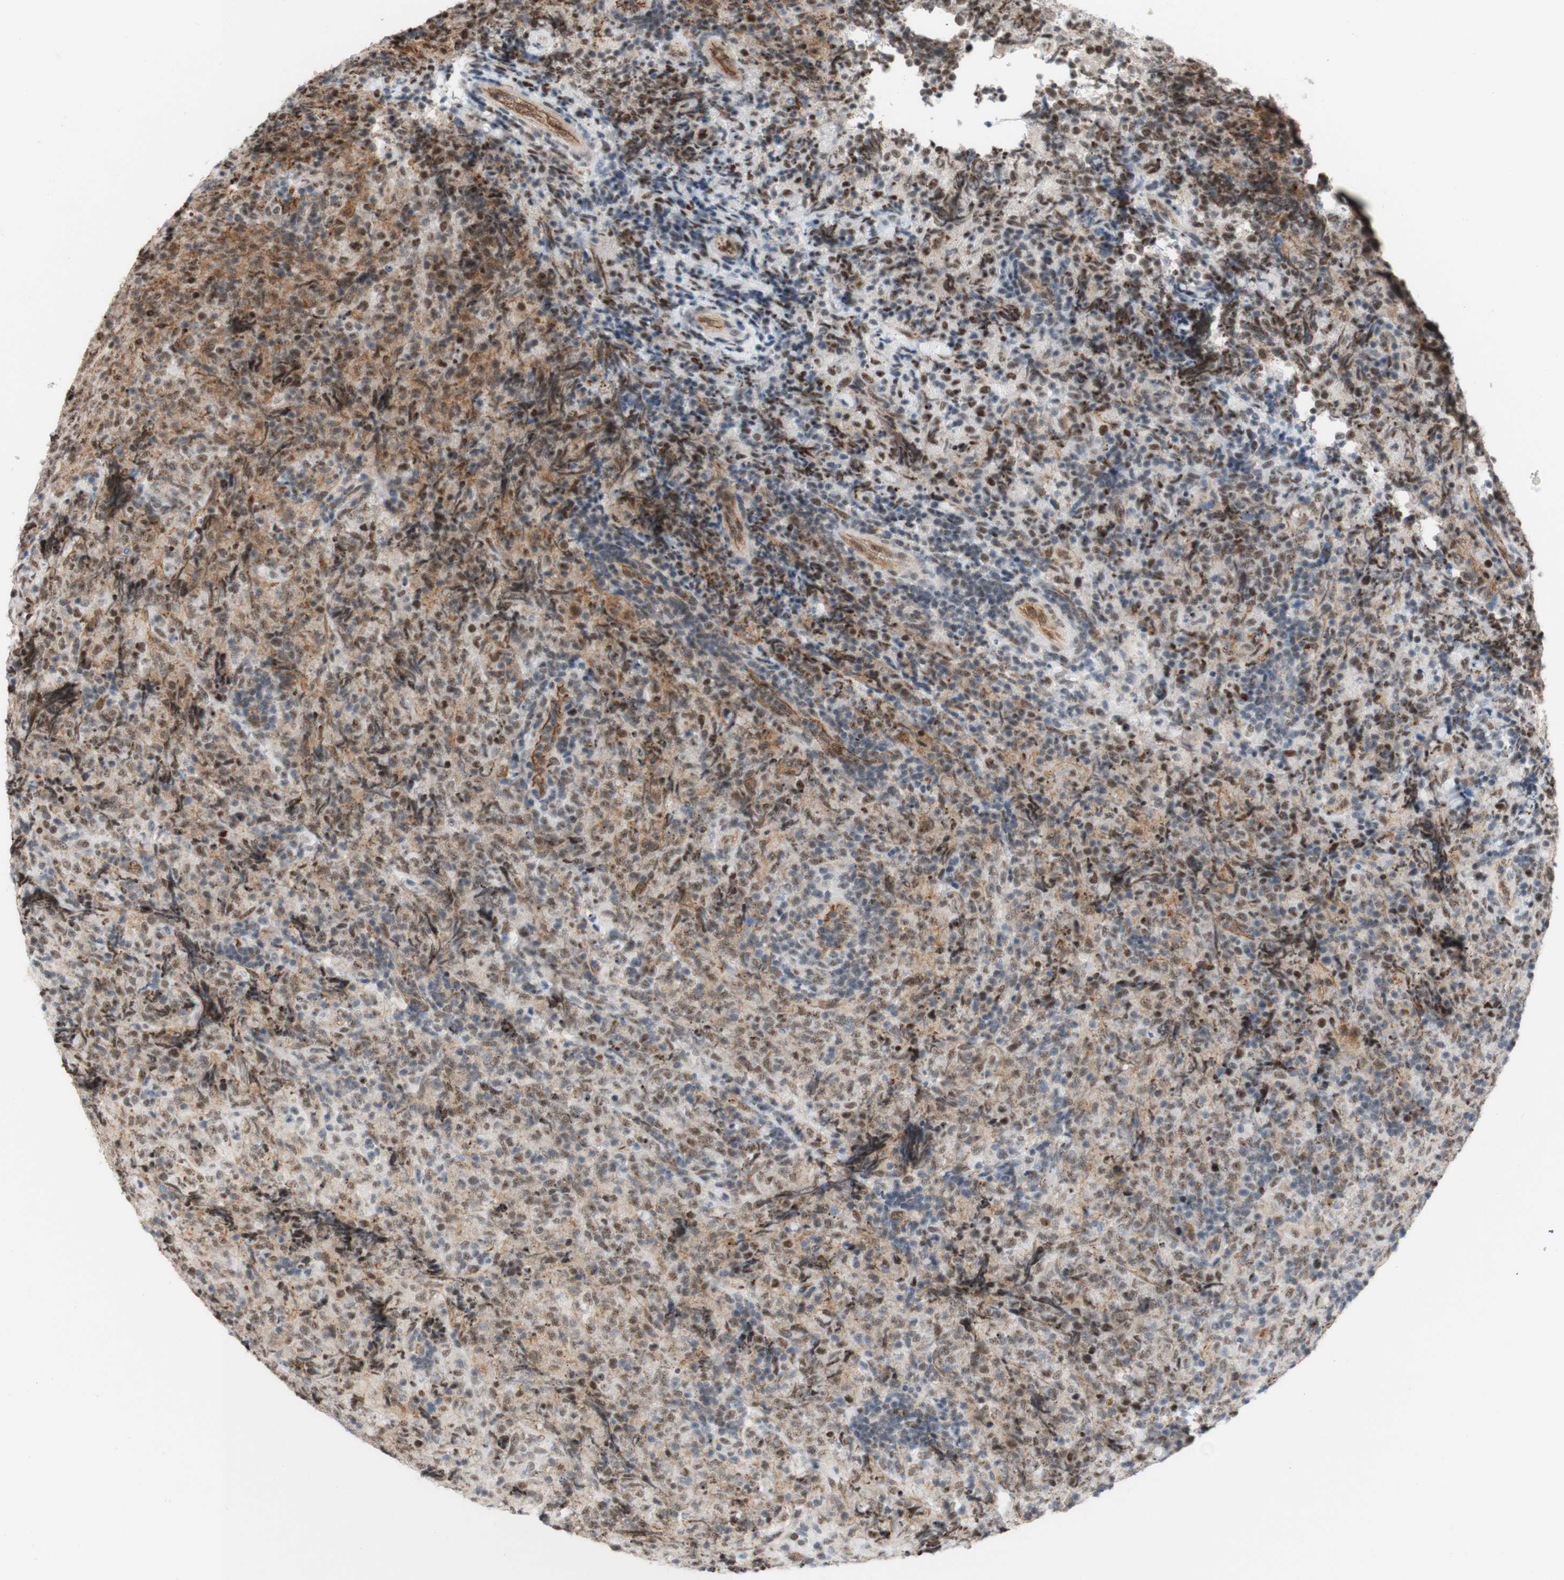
{"staining": {"intensity": "weak", "quantity": "25%-75%", "location": "nuclear"}, "tissue": "lymphoma", "cell_type": "Tumor cells", "image_type": "cancer", "snomed": [{"axis": "morphology", "description": "Malignant lymphoma, non-Hodgkin's type, High grade"}, {"axis": "topography", "description": "Tonsil"}], "caption": "Lymphoma tissue reveals weak nuclear positivity in approximately 25%-75% of tumor cells, visualized by immunohistochemistry.", "gene": "SAP18", "patient": {"sex": "female", "age": 36}}